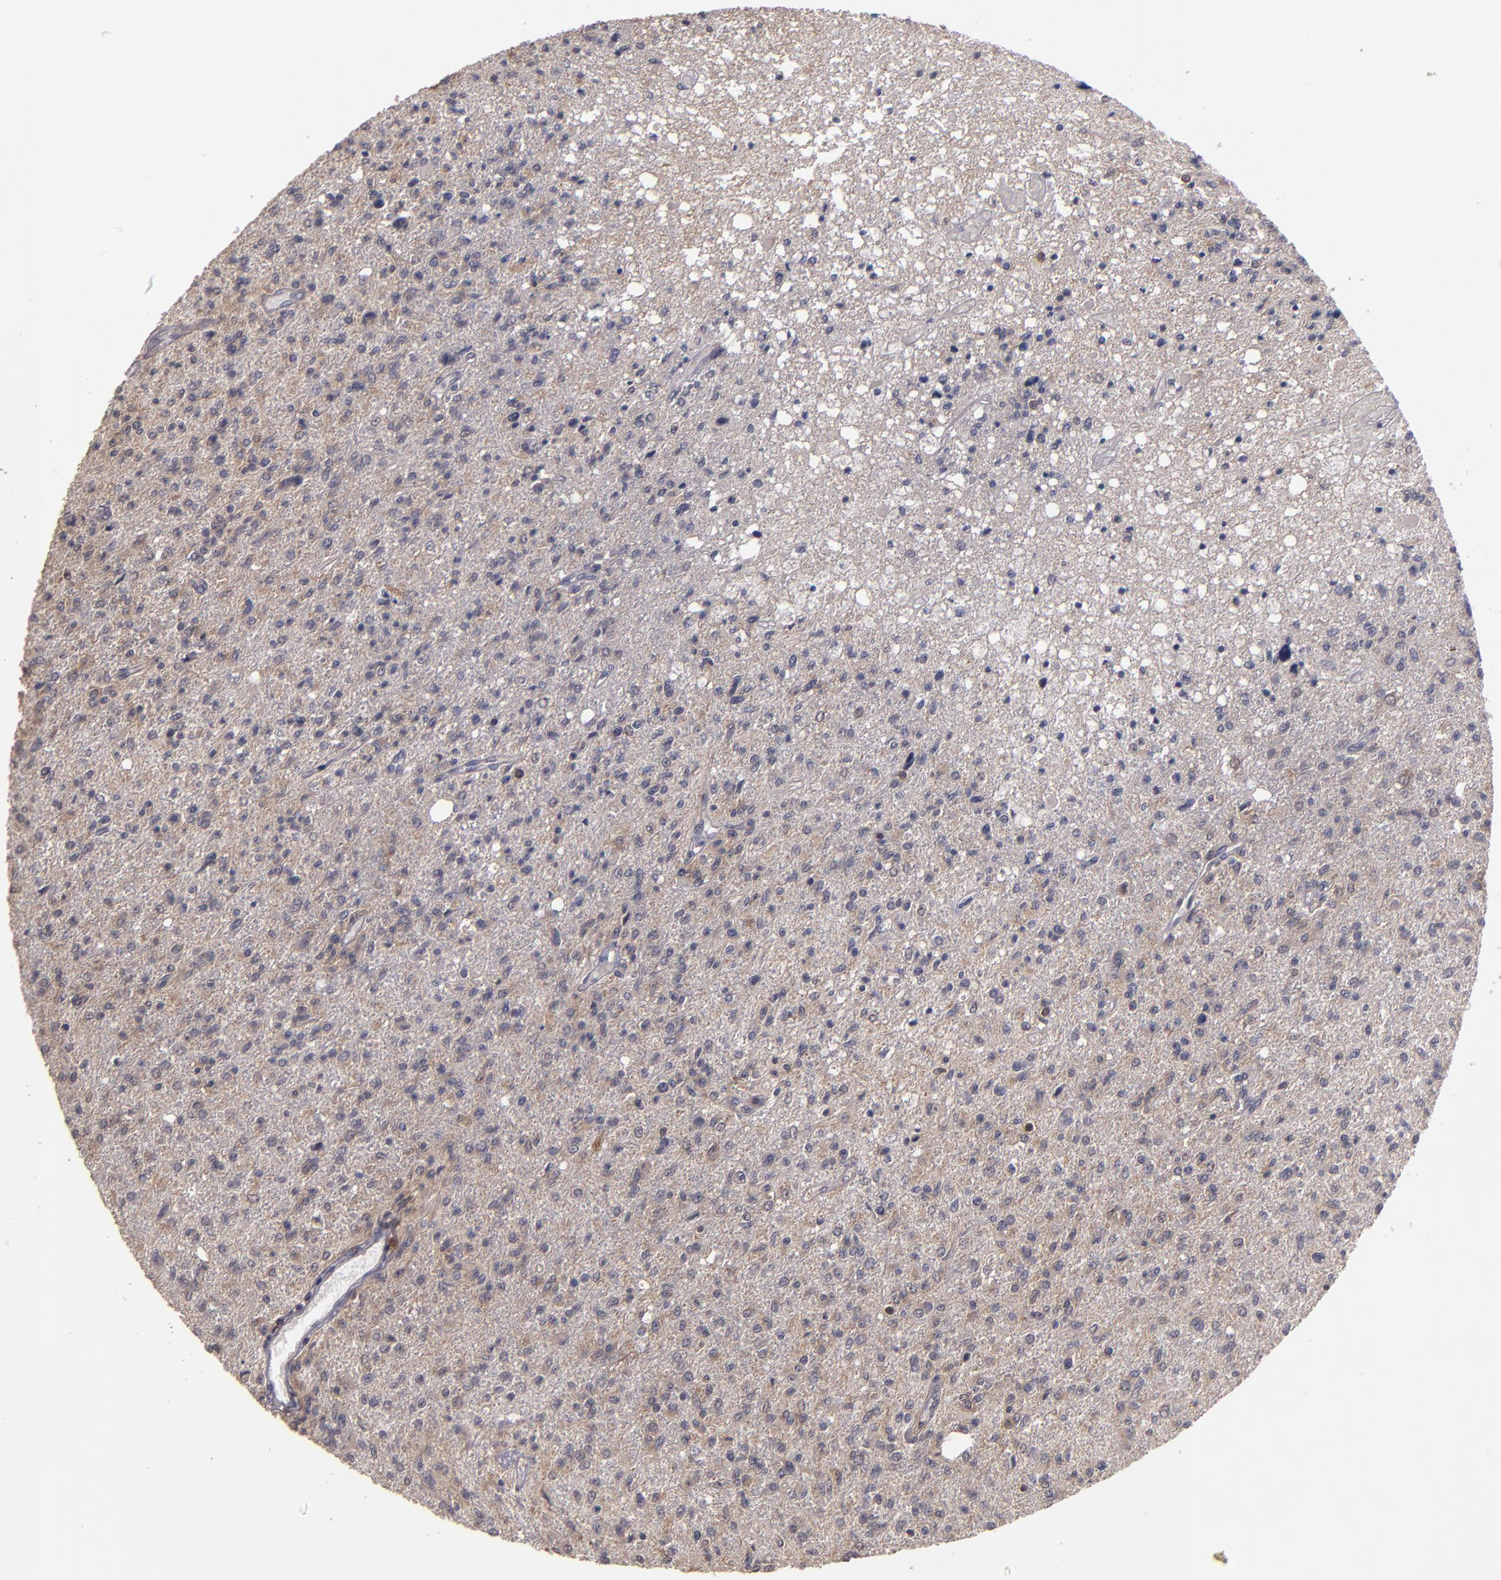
{"staining": {"intensity": "moderate", "quantity": ">75%", "location": "cytoplasmic/membranous"}, "tissue": "glioma", "cell_type": "Tumor cells", "image_type": "cancer", "snomed": [{"axis": "morphology", "description": "Glioma, malignant, High grade"}, {"axis": "topography", "description": "Cerebral cortex"}], "caption": "Immunohistochemistry (DAB (3,3'-diaminobenzidine)) staining of human malignant glioma (high-grade) demonstrates moderate cytoplasmic/membranous protein staining in about >75% of tumor cells.", "gene": "NF2", "patient": {"sex": "male", "age": 76}}